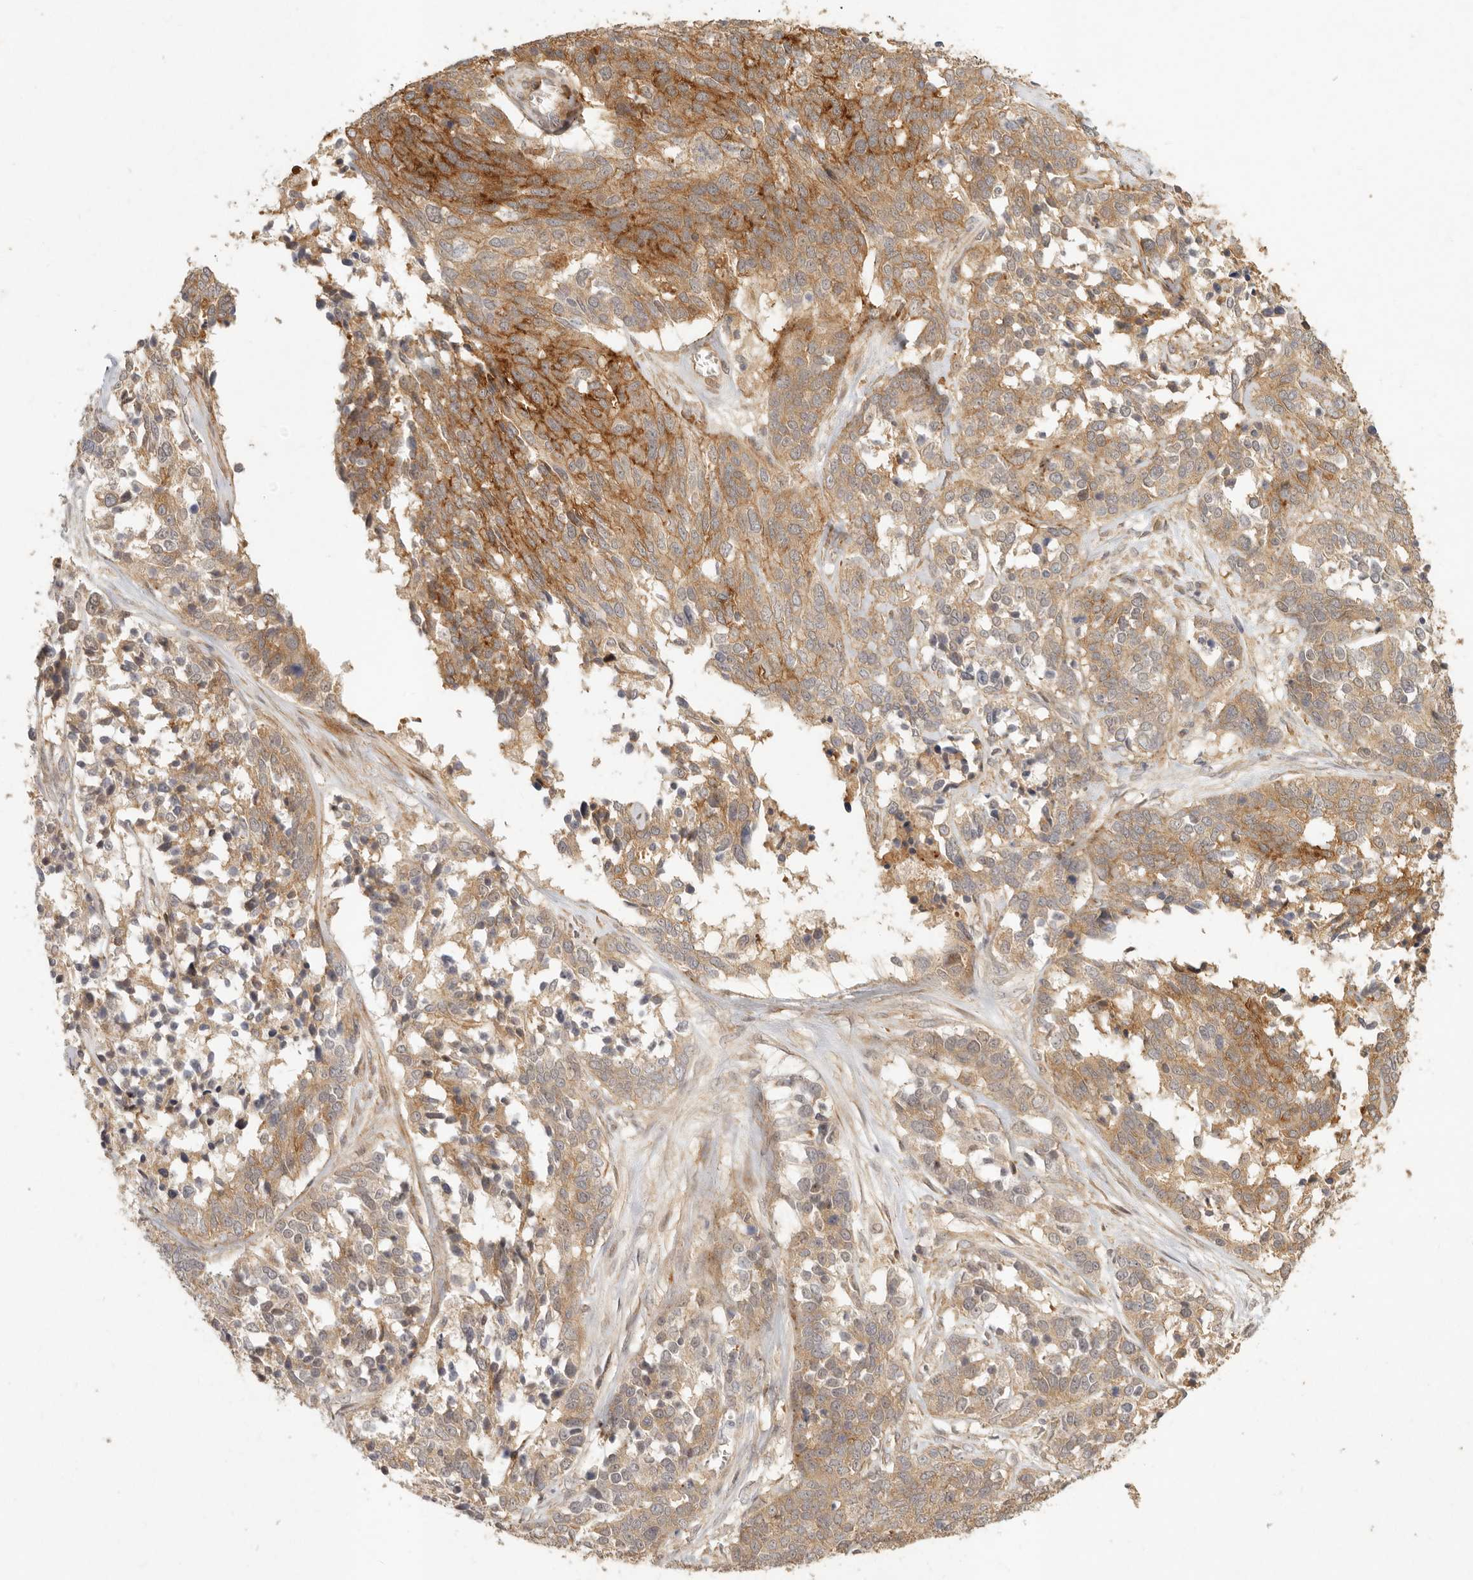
{"staining": {"intensity": "moderate", "quantity": ">75%", "location": "cytoplasmic/membranous"}, "tissue": "ovarian cancer", "cell_type": "Tumor cells", "image_type": "cancer", "snomed": [{"axis": "morphology", "description": "Cystadenocarcinoma, serous, NOS"}, {"axis": "topography", "description": "Ovary"}], "caption": "Serous cystadenocarcinoma (ovarian) was stained to show a protein in brown. There is medium levels of moderate cytoplasmic/membranous positivity in about >75% of tumor cells. (Brightfield microscopy of DAB IHC at high magnification).", "gene": "VIPR1", "patient": {"sex": "female", "age": 44}}